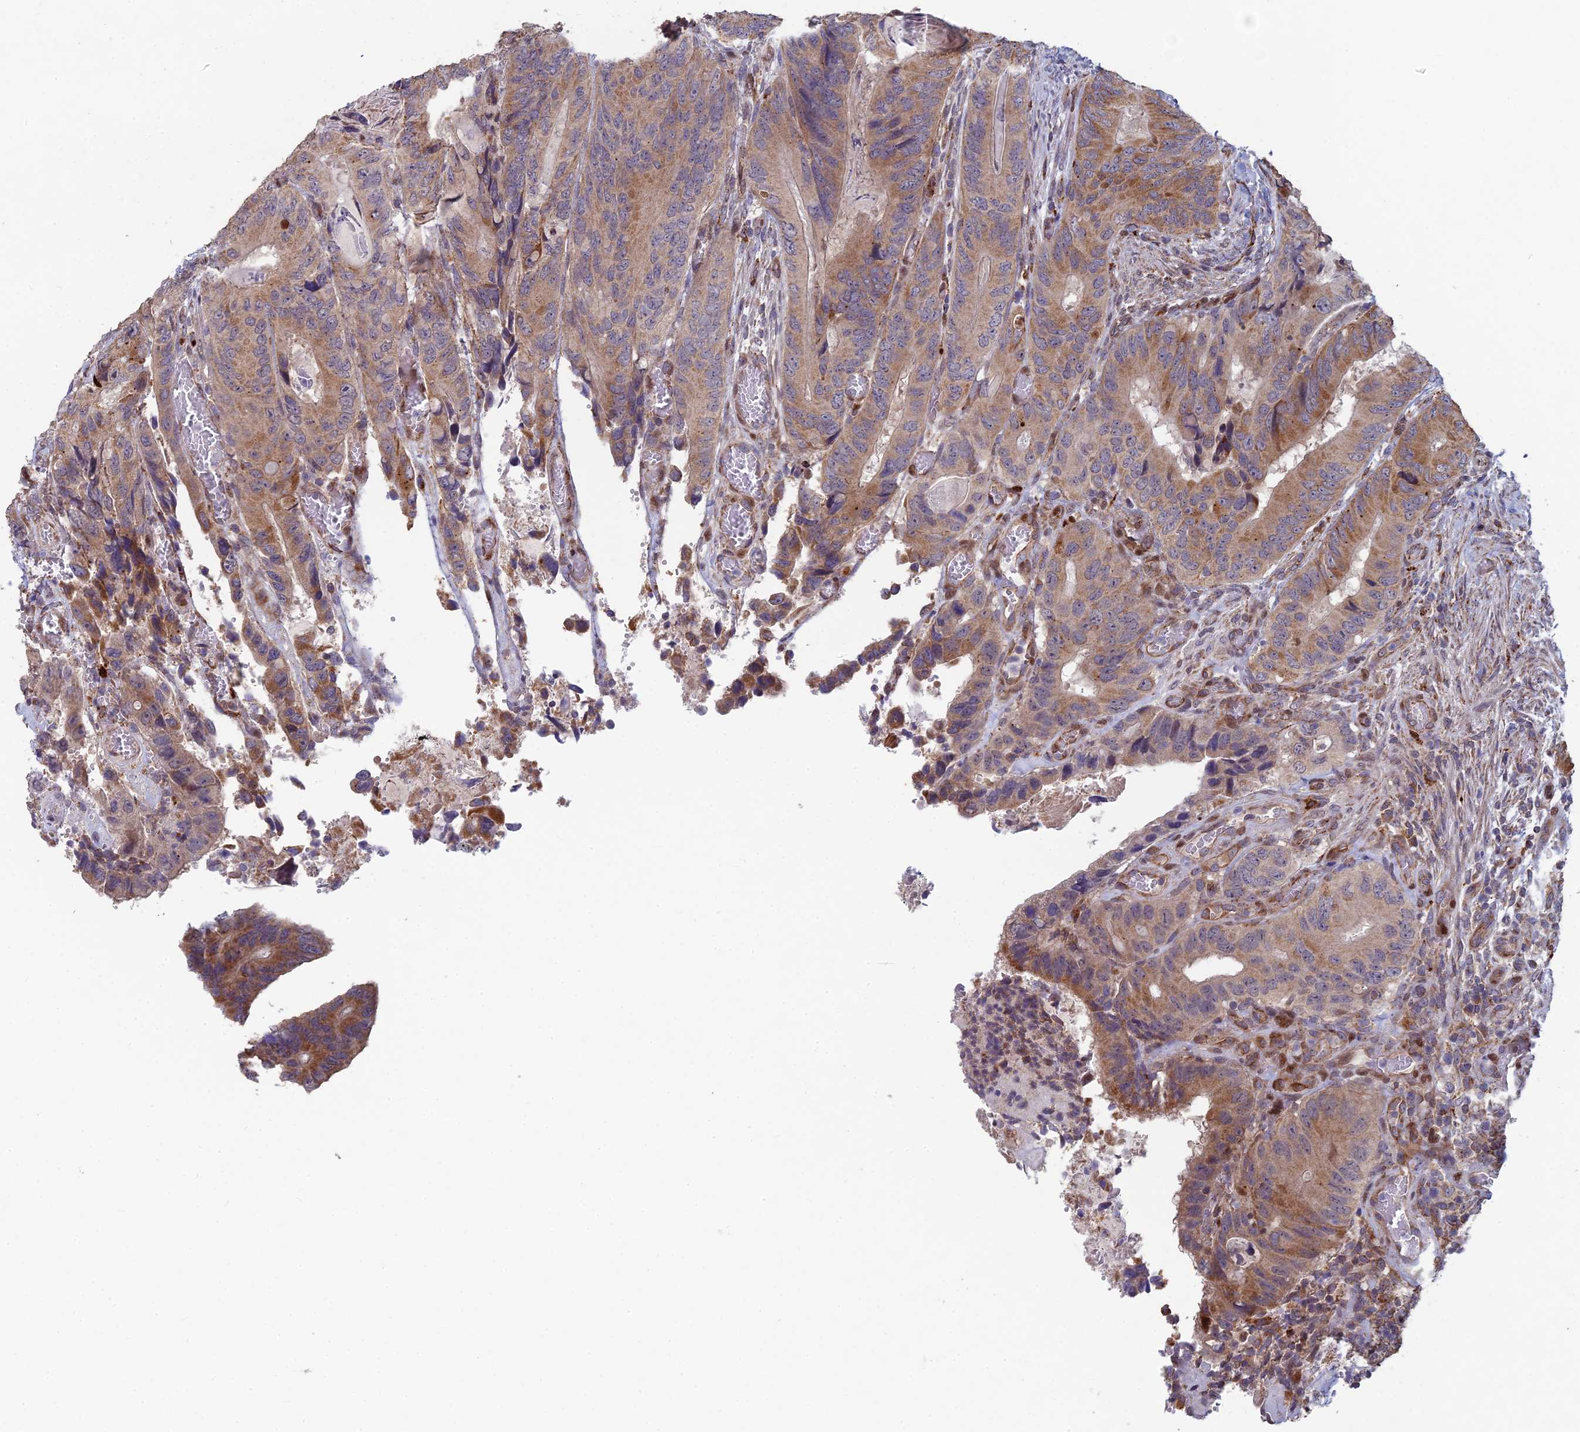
{"staining": {"intensity": "moderate", "quantity": ">75%", "location": "cytoplasmic/membranous"}, "tissue": "colorectal cancer", "cell_type": "Tumor cells", "image_type": "cancer", "snomed": [{"axis": "morphology", "description": "Adenocarcinoma, NOS"}, {"axis": "topography", "description": "Colon"}], "caption": "Immunohistochemistry (IHC) staining of colorectal cancer (adenocarcinoma), which shows medium levels of moderate cytoplasmic/membranous staining in about >75% of tumor cells indicating moderate cytoplasmic/membranous protein expression. The staining was performed using DAB (3,3'-diaminobenzidine) (brown) for protein detection and nuclei were counterstained in hematoxylin (blue).", "gene": "FOXS1", "patient": {"sex": "male", "age": 84}}